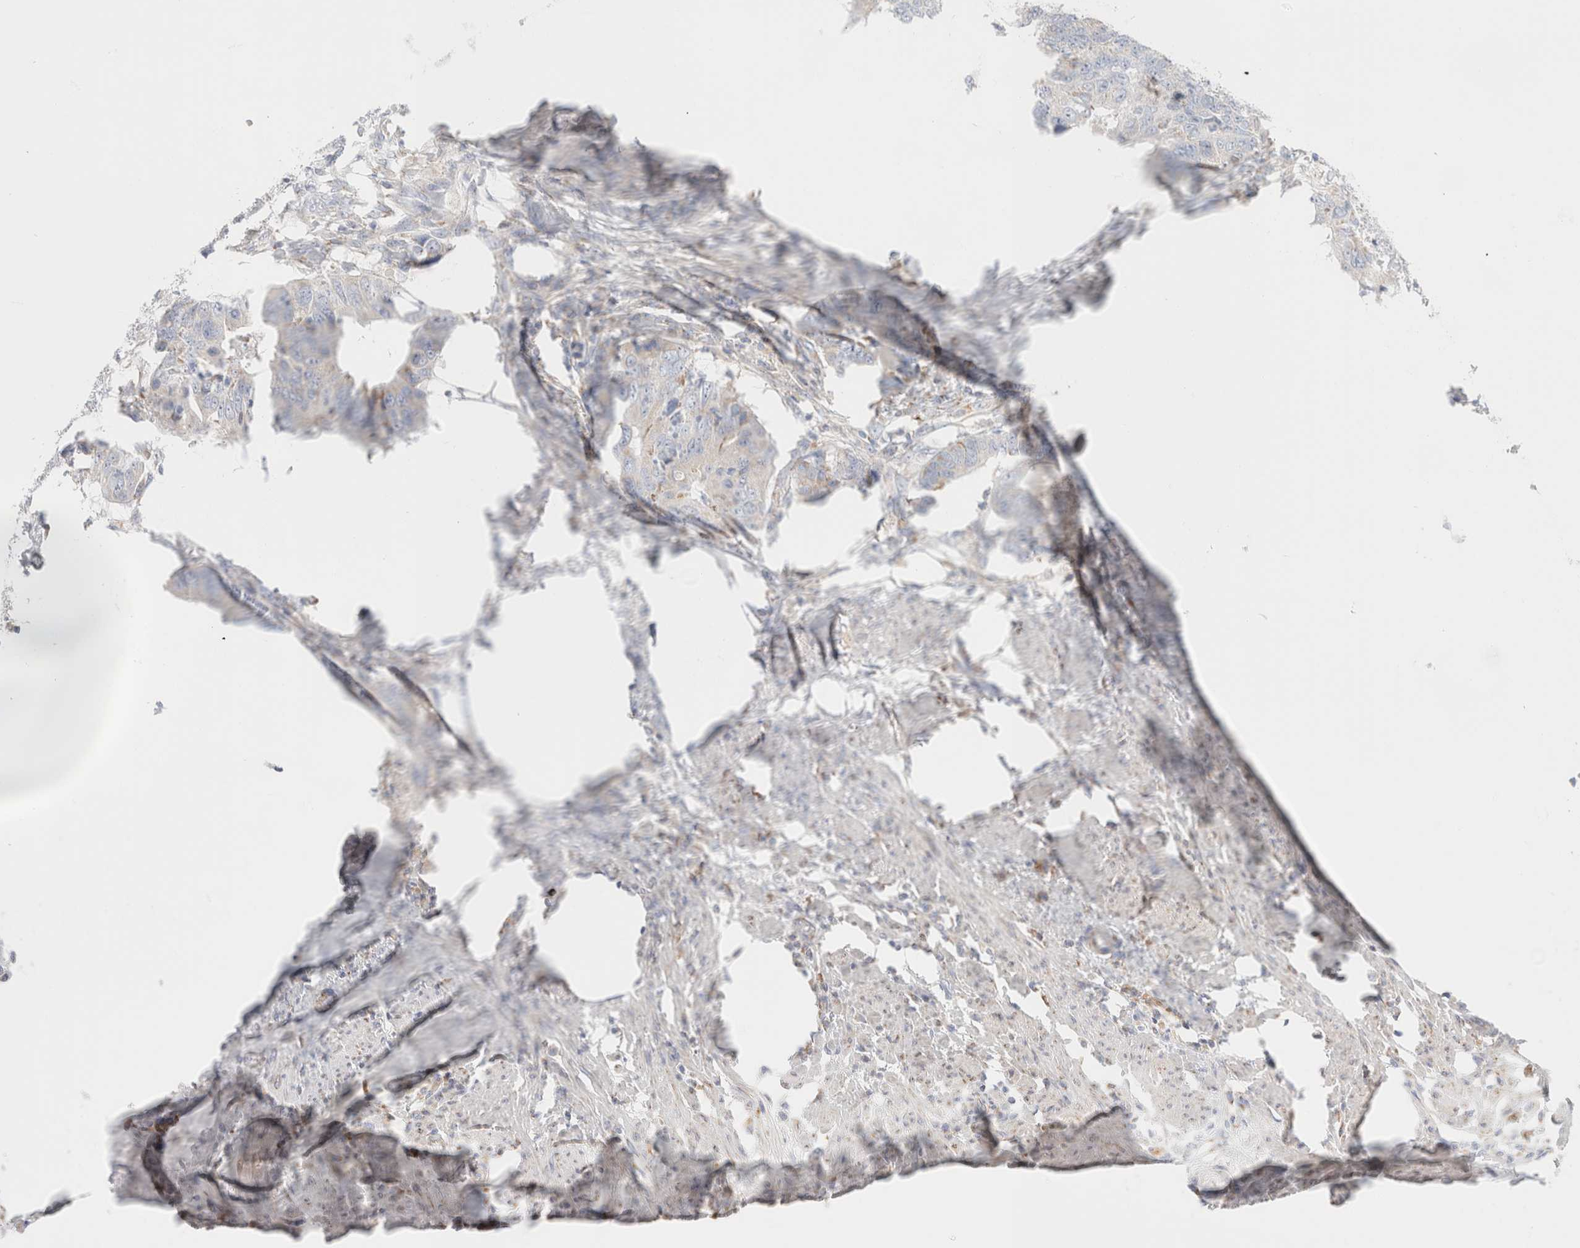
{"staining": {"intensity": "negative", "quantity": "none", "location": "none"}, "tissue": "colorectal cancer", "cell_type": "Tumor cells", "image_type": "cancer", "snomed": [{"axis": "morphology", "description": "Adenocarcinoma, NOS"}, {"axis": "topography", "description": "Colon"}], "caption": "A photomicrograph of human colorectal cancer is negative for staining in tumor cells.", "gene": "ATP6V1C1", "patient": {"sex": "male", "age": 56}}